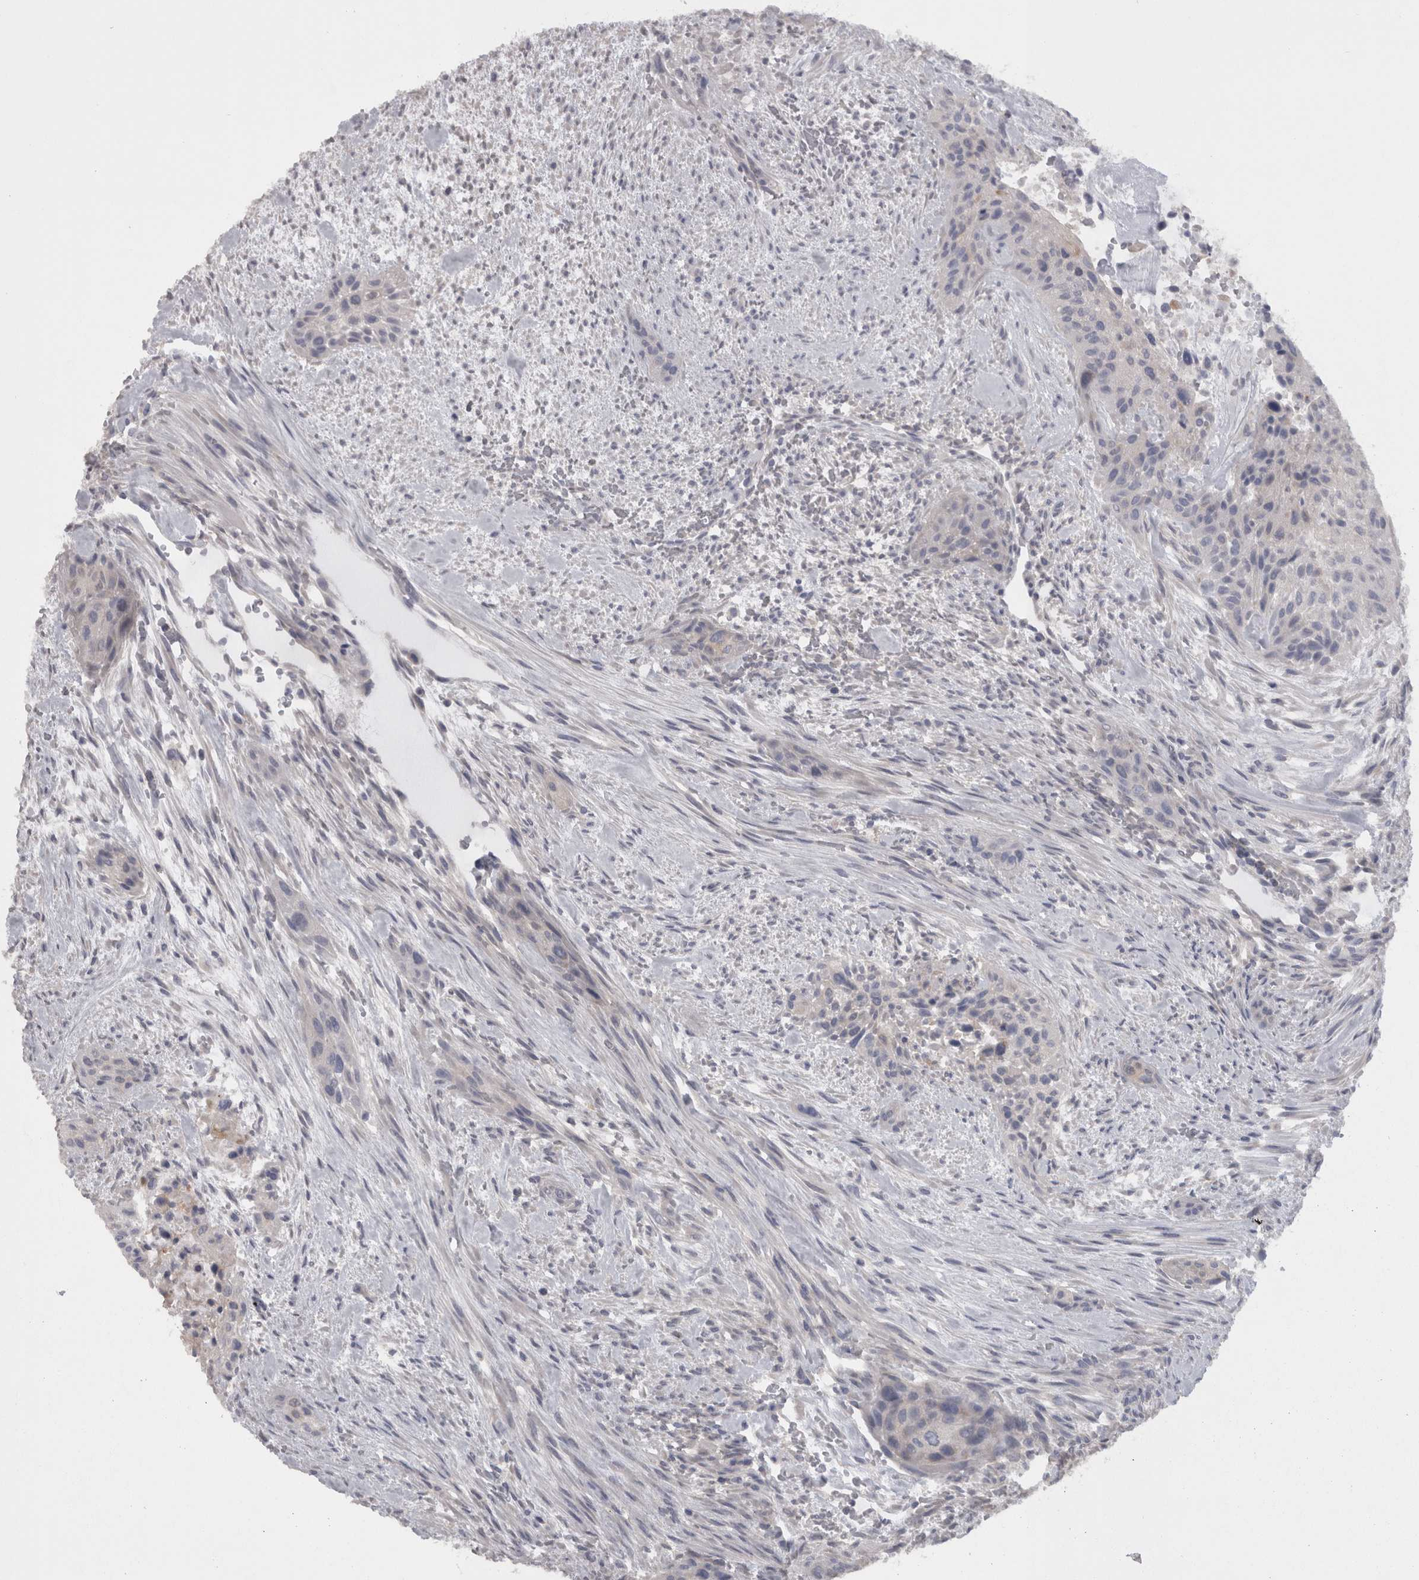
{"staining": {"intensity": "negative", "quantity": "none", "location": "none"}, "tissue": "urothelial cancer", "cell_type": "Tumor cells", "image_type": "cancer", "snomed": [{"axis": "morphology", "description": "Urothelial carcinoma, High grade"}, {"axis": "topography", "description": "Urinary bladder"}], "caption": "DAB (3,3'-diaminobenzidine) immunohistochemical staining of human urothelial cancer exhibits no significant positivity in tumor cells.", "gene": "CAMK2D", "patient": {"sex": "male", "age": 35}}